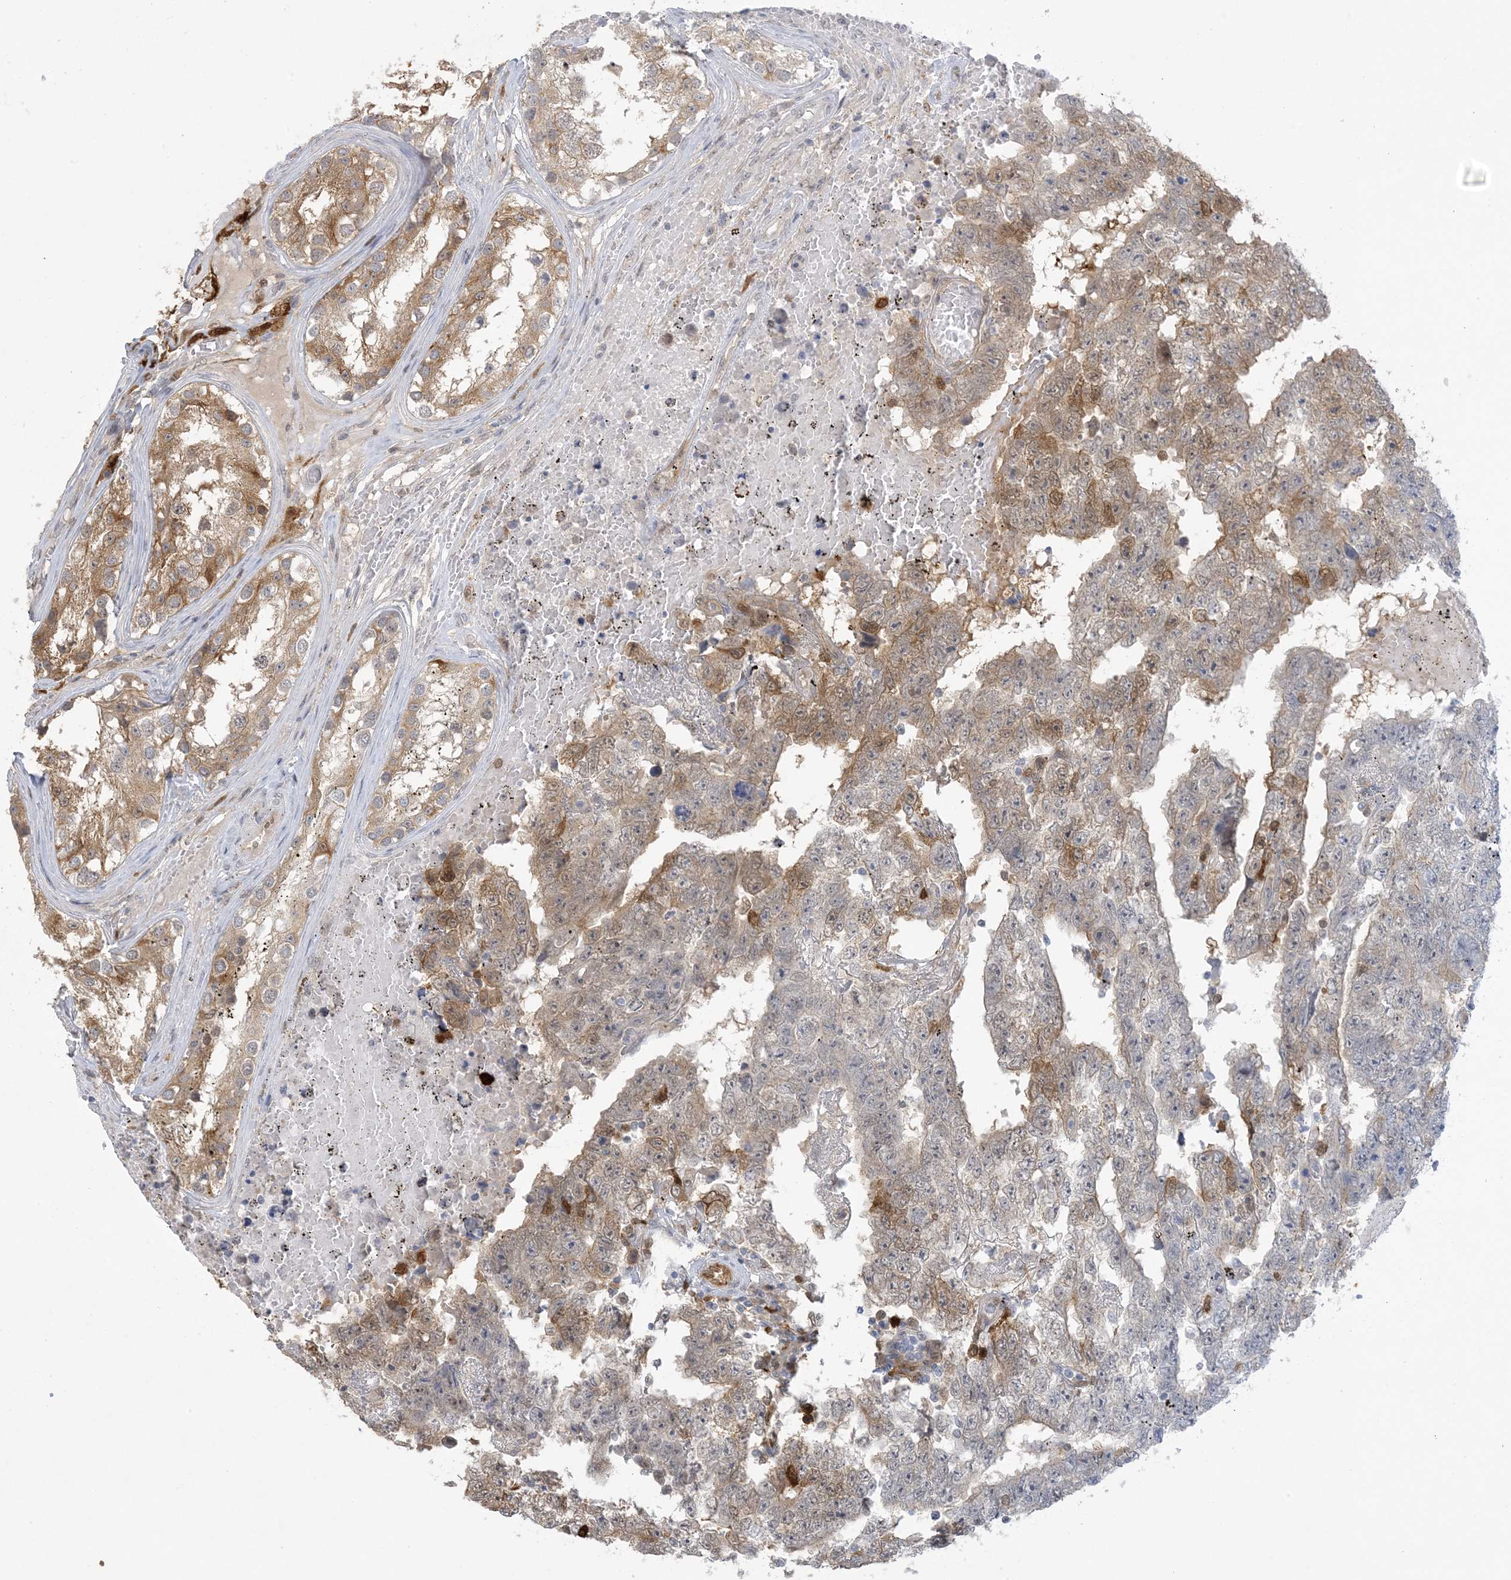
{"staining": {"intensity": "moderate", "quantity": "25%-75%", "location": "cytoplasmic/membranous"}, "tissue": "testis cancer", "cell_type": "Tumor cells", "image_type": "cancer", "snomed": [{"axis": "morphology", "description": "Carcinoma, Embryonal, NOS"}, {"axis": "topography", "description": "Testis"}], "caption": "Human embryonal carcinoma (testis) stained with a brown dye demonstrates moderate cytoplasmic/membranous positive positivity in approximately 25%-75% of tumor cells.", "gene": "HMGCS1", "patient": {"sex": "male", "age": 25}}